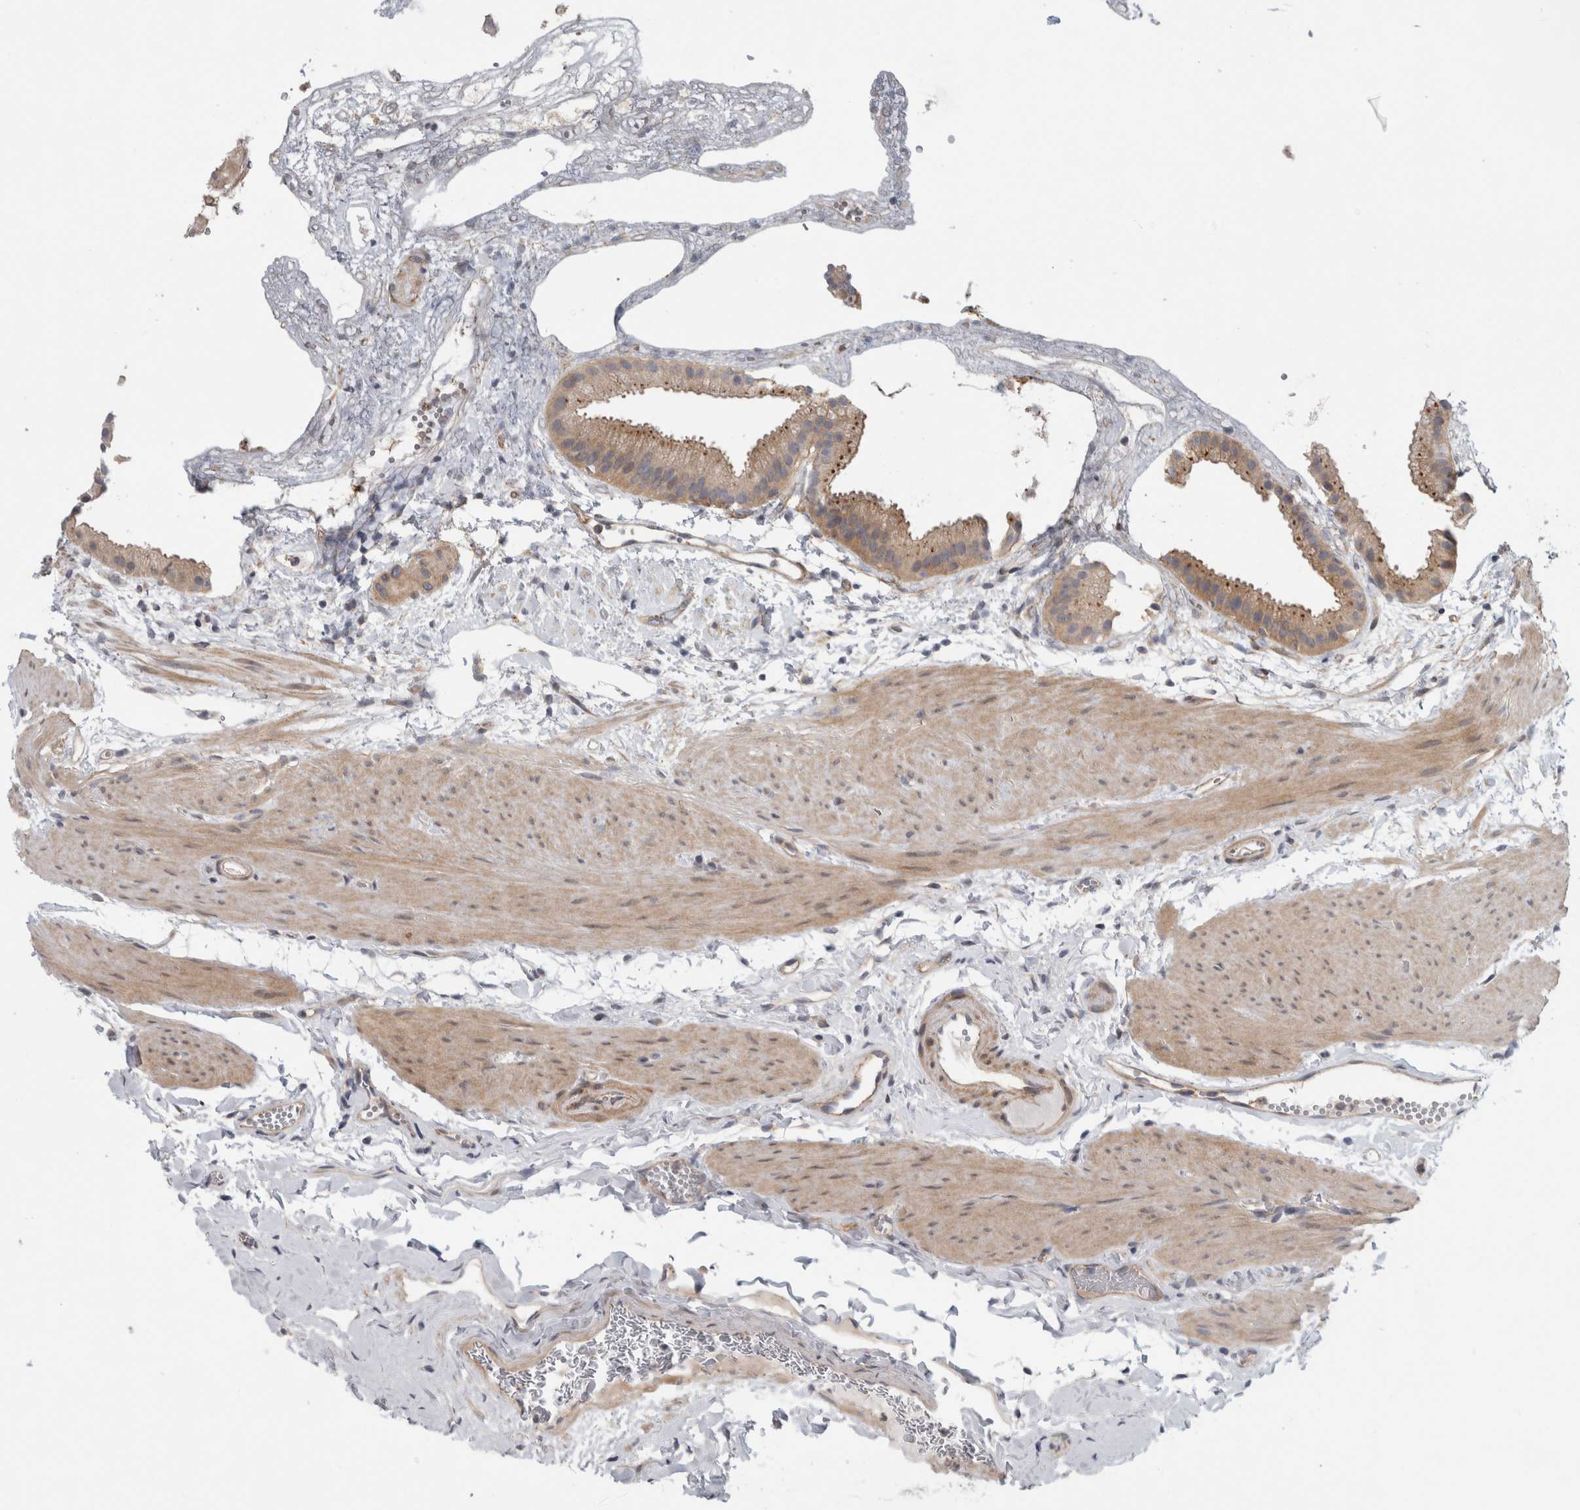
{"staining": {"intensity": "moderate", "quantity": ">75%", "location": "cytoplasmic/membranous"}, "tissue": "gallbladder", "cell_type": "Glandular cells", "image_type": "normal", "snomed": [{"axis": "morphology", "description": "Normal tissue, NOS"}, {"axis": "topography", "description": "Gallbladder"}], "caption": "The immunohistochemical stain highlights moderate cytoplasmic/membranous staining in glandular cells of normal gallbladder.", "gene": "ZNF804B", "patient": {"sex": "female", "age": 64}}